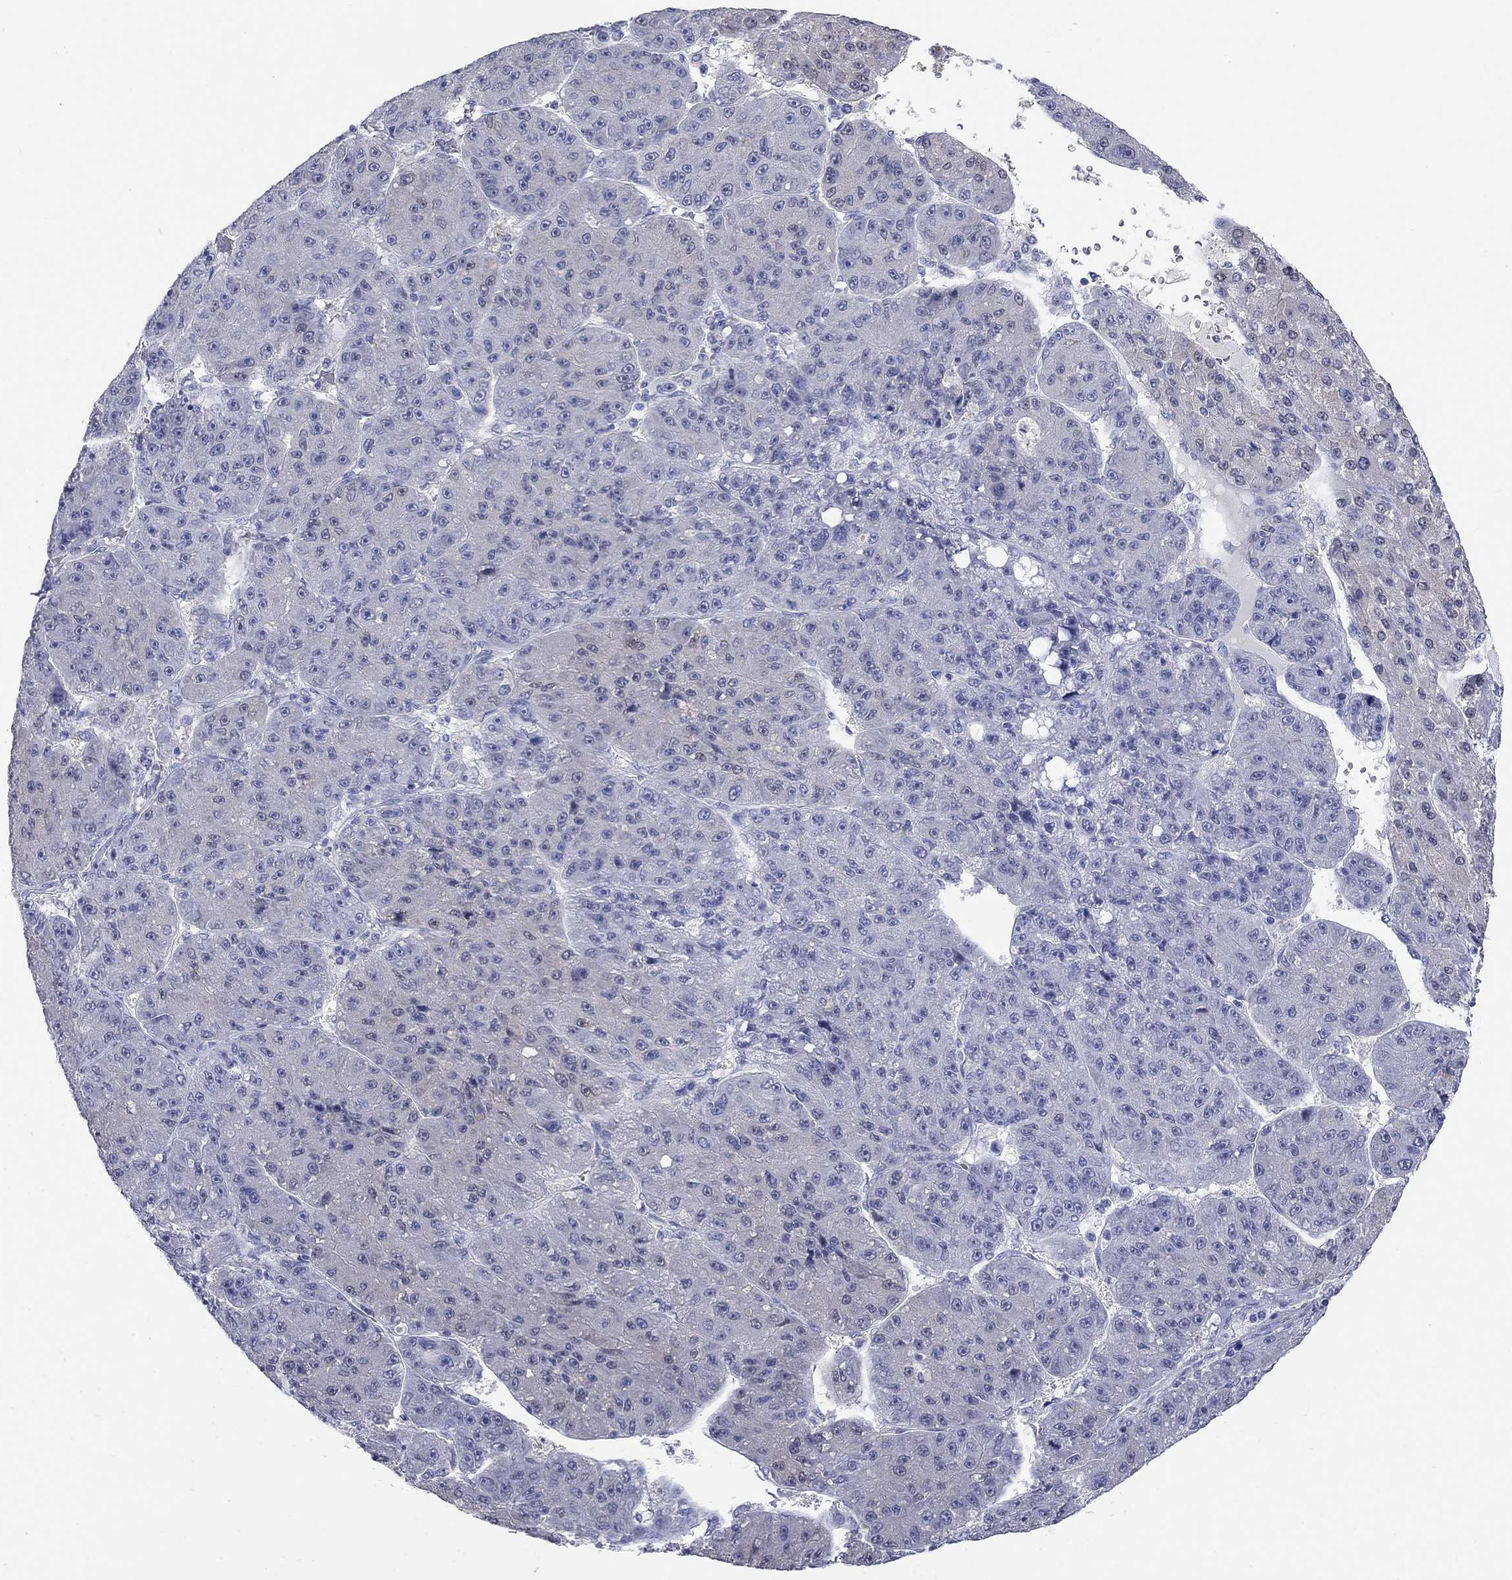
{"staining": {"intensity": "negative", "quantity": "none", "location": "none"}, "tissue": "liver cancer", "cell_type": "Tumor cells", "image_type": "cancer", "snomed": [{"axis": "morphology", "description": "Carcinoma, Hepatocellular, NOS"}, {"axis": "topography", "description": "Liver"}], "caption": "There is no significant positivity in tumor cells of liver hepatocellular carcinoma. (DAB (3,3'-diaminobenzidine) immunohistochemistry (IHC) visualized using brightfield microscopy, high magnification).", "gene": "ATP6V1G2", "patient": {"sex": "male", "age": 67}}